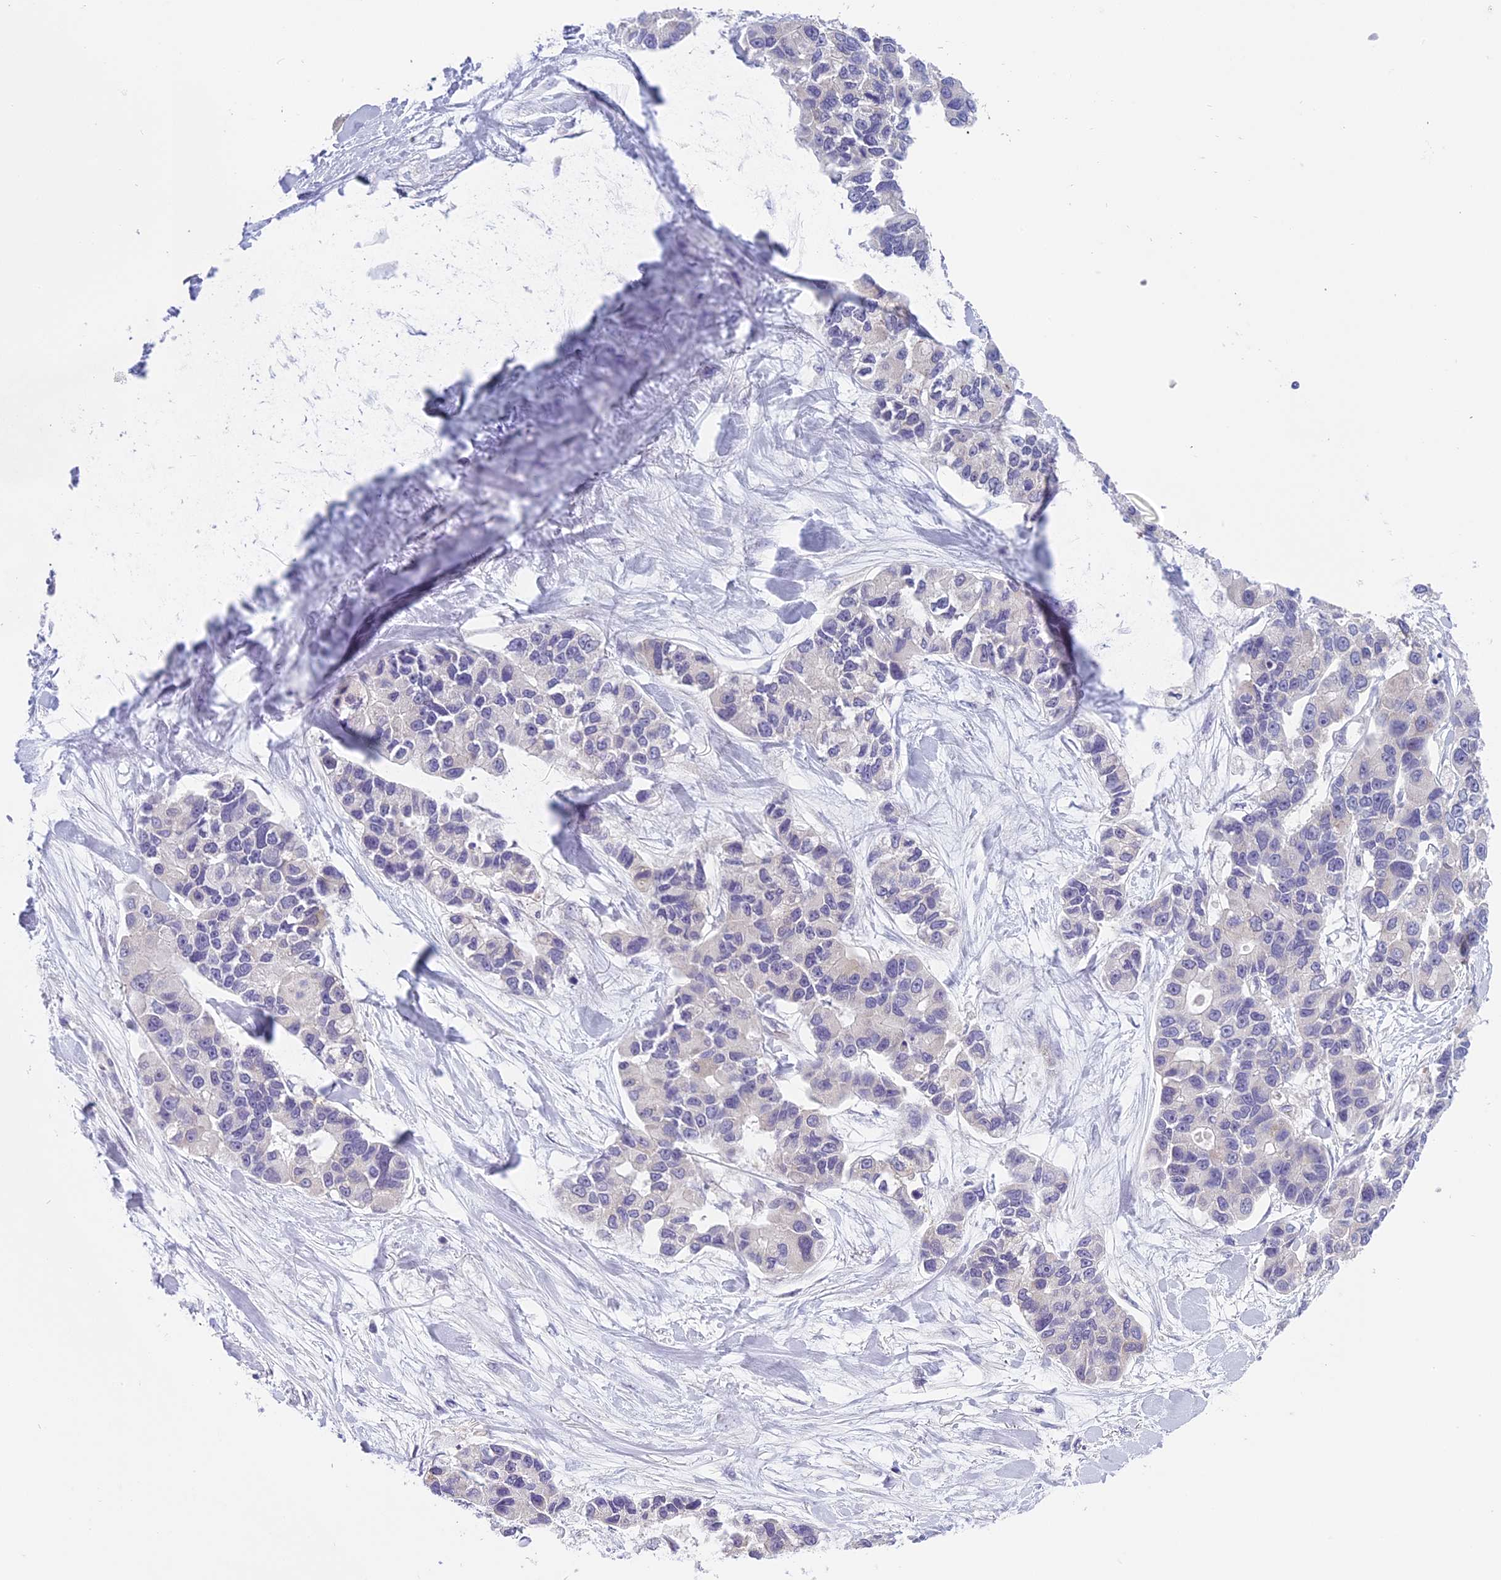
{"staining": {"intensity": "negative", "quantity": "none", "location": "none"}, "tissue": "lung cancer", "cell_type": "Tumor cells", "image_type": "cancer", "snomed": [{"axis": "morphology", "description": "Adenocarcinoma, NOS"}, {"axis": "topography", "description": "Lung"}], "caption": "Protein analysis of lung cancer (adenocarcinoma) reveals no significant expression in tumor cells.", "gene": "ARHGEF37", "patient": {"sex": "female", "age": 54}}